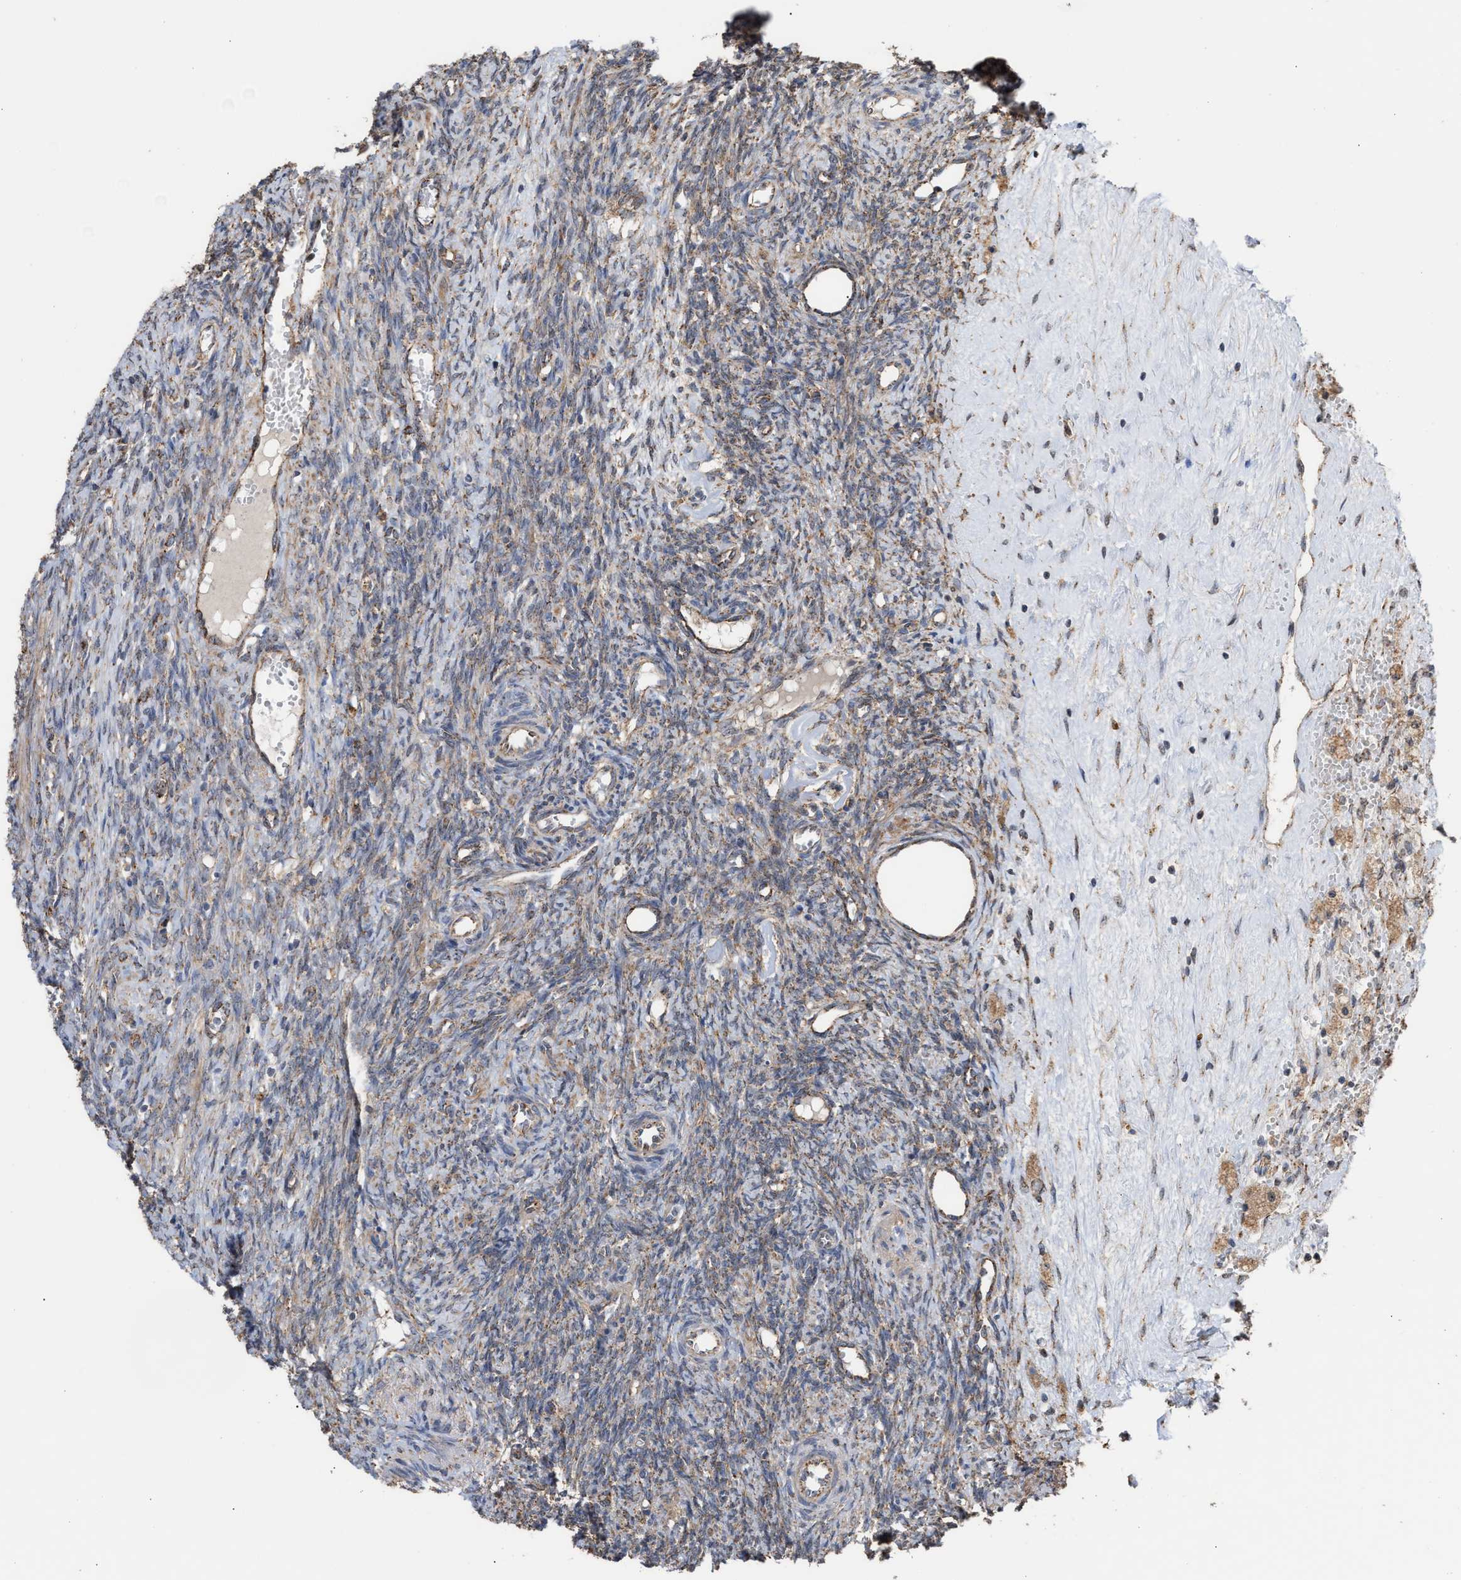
{"staining": {"intensity": "strong", "quantity": ">75%", "location": "cytoplasmic/membranous"}, "tissue": "ovary", "cell_type": "Follicle cells", "image_type": "normal", "snomed": [{"axis": "morphology", "description": "Normal tissue, NOS"}, {"axis": "topography", "description": "Ovary"}], "caption": "Immunohistochemistry (IHC) image of normal ovary: ovary stained using IHC reveals high levels of strong protein expression localized specifically in the cytoplasmic/membranous of follicle cells, appearing as a cytoplasmic/membranous brown color.", "gene": "EXOSC2", "patient": {"sex": "female", "age": 41}}